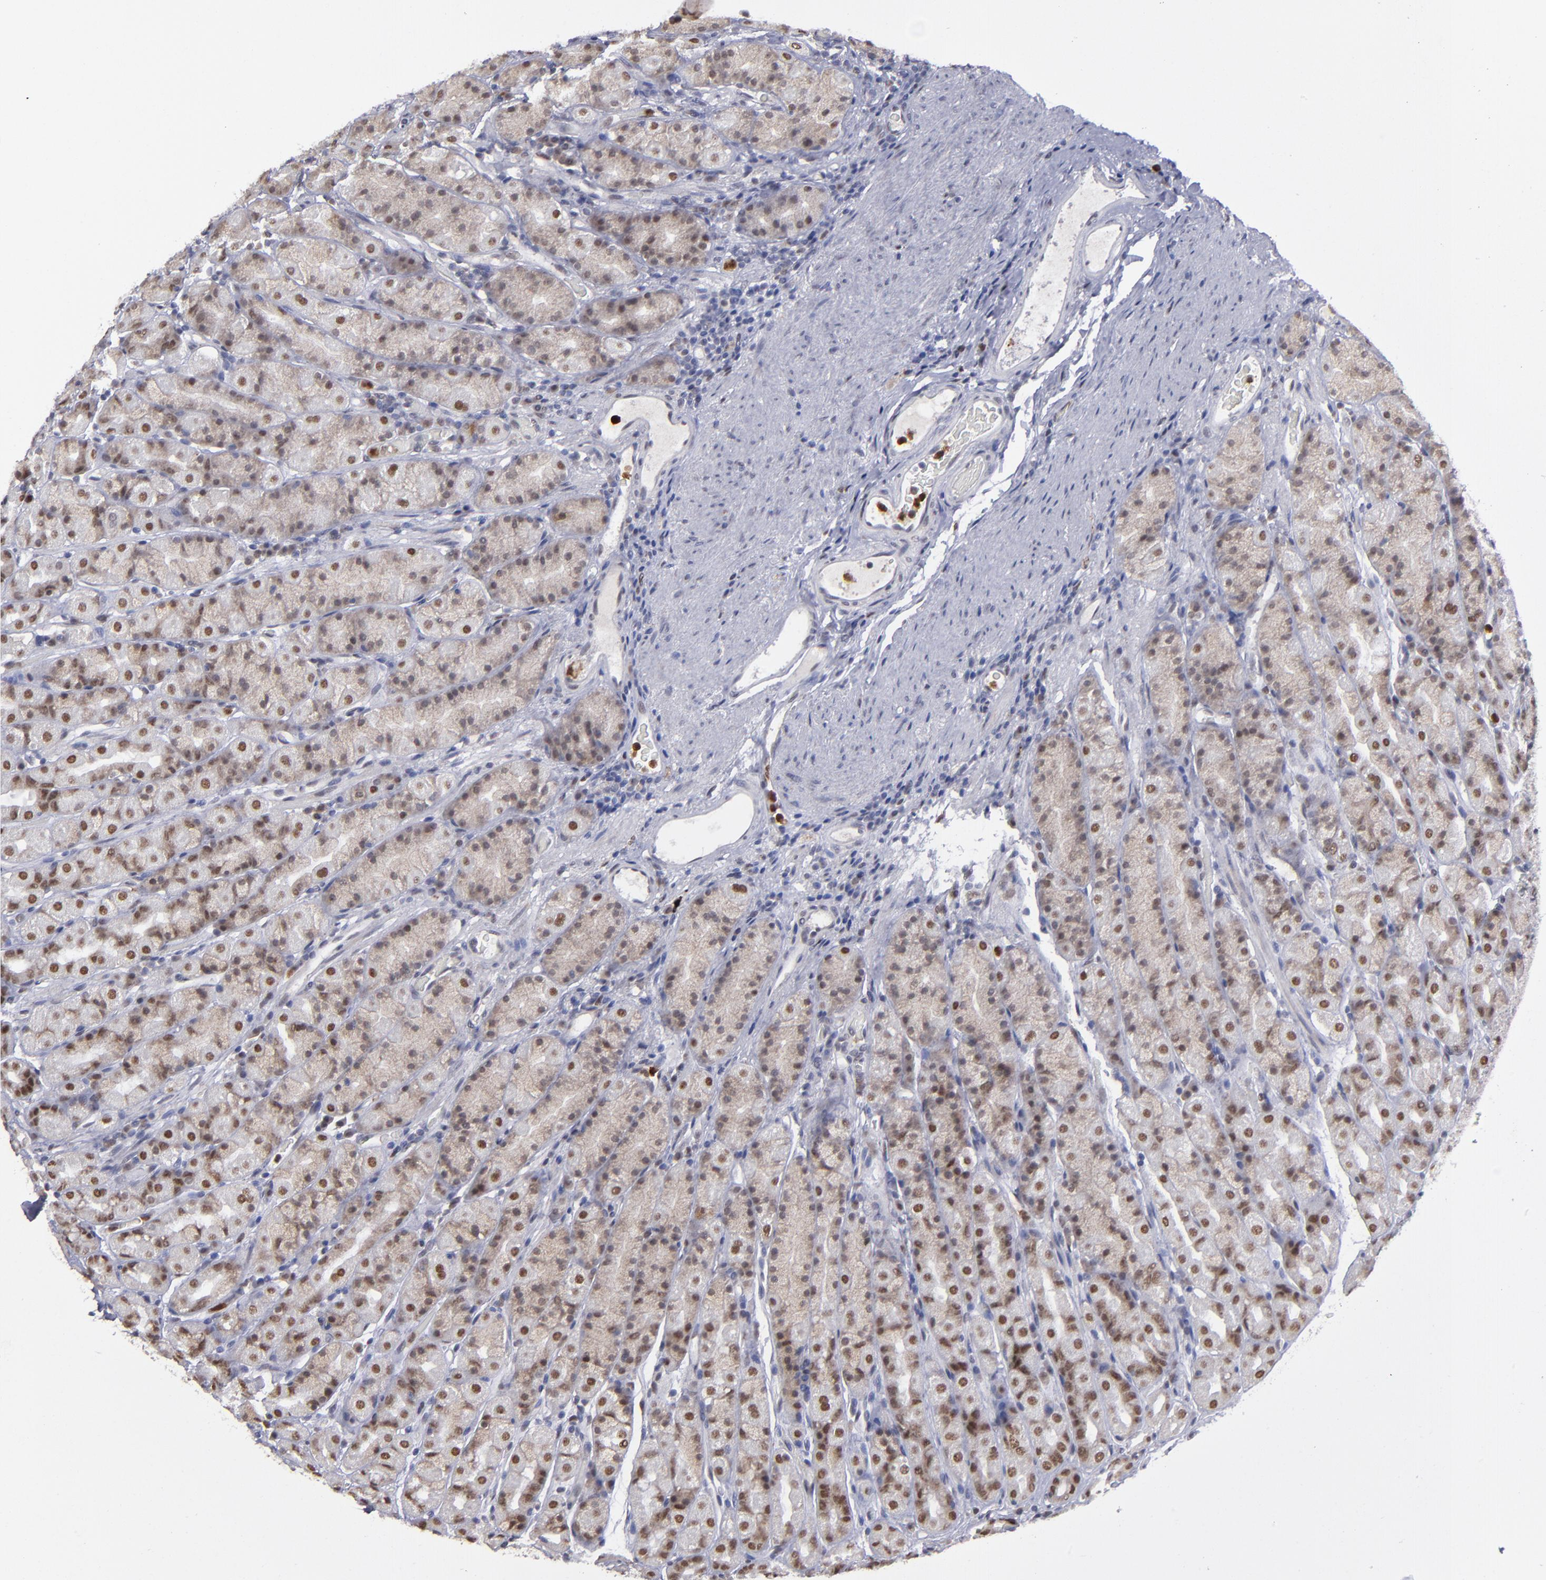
{"staining": {"intensity": "moderate", "quantity": ">75%", "location": "nuclear"}, "tissue": "stomach", "cell_type": "Glandular cells", "image_type": "normal", "snomed": [{"axis": "morphology", "description": "Normal tissue, NOS"}, {"axis": "topography", "description": "Stomach, upper"}], "caption": "The immunohistochemical stain labels moderate nuclear staining in glandular cells of normal stomach. (DAB (3,3'-diaminobenzidine) IHC, brown staining for protein, blue staining for nuclei).", "gene": "RREB1", "patient": {"sex": "male", "age": 68}}